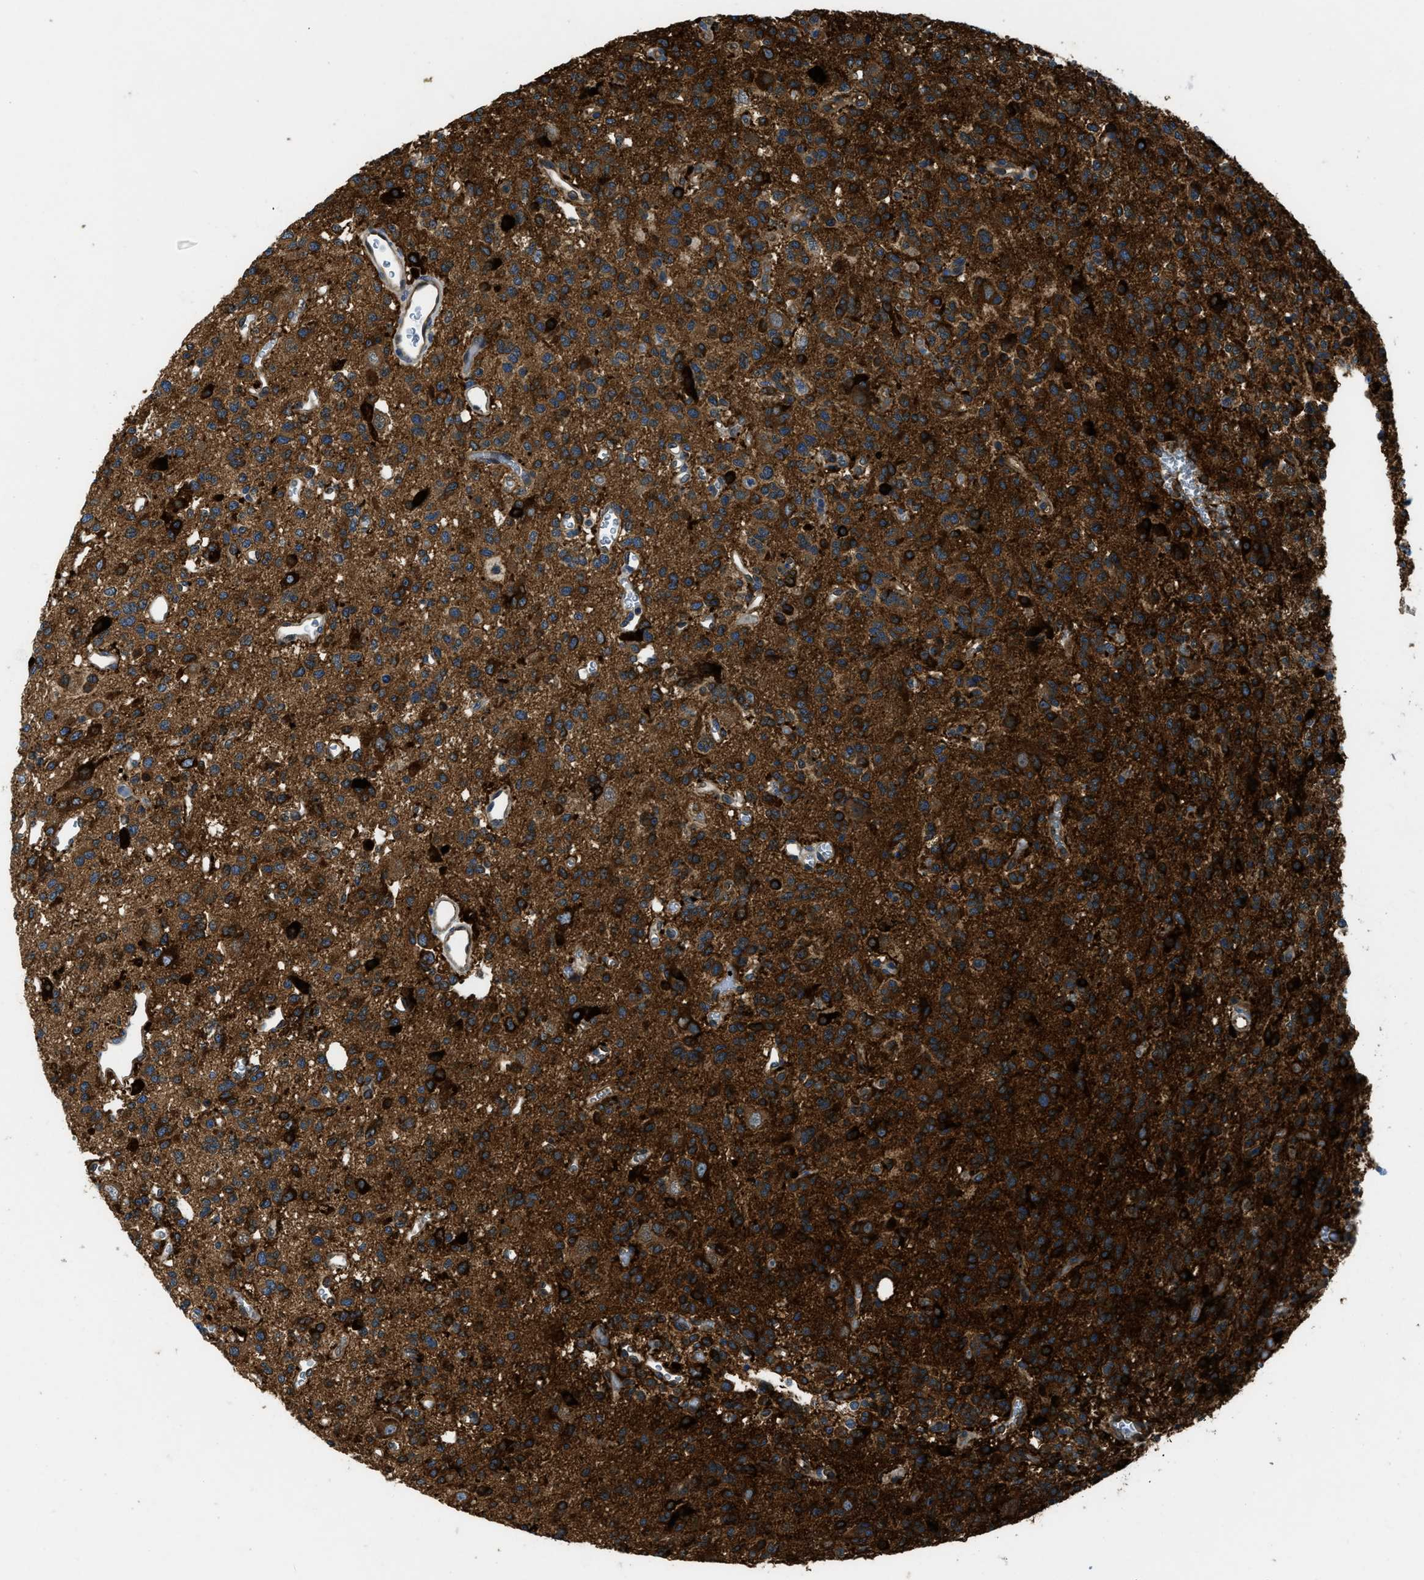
{"staining": {"intensity": "strong", "quantity": "25%-75%", "location": "cytoplasmic/membranous"}, "tissue": "glioma", "cell_type": "Tumor cells", "image_type": "cancer", "snomed": [{"axis": "morphology", "description": "Glioma, malignant, Low grade"}, {"axis": "topography", "description": "Brain"}], "caption": "Human glioma stained for a protein (brown) displays strong cytoplasmic/membranous positive positivity in approximately 25%-75% of tumor cells.", "gene": "PFKP", "patient": {"sex": "male", "age": 38}}